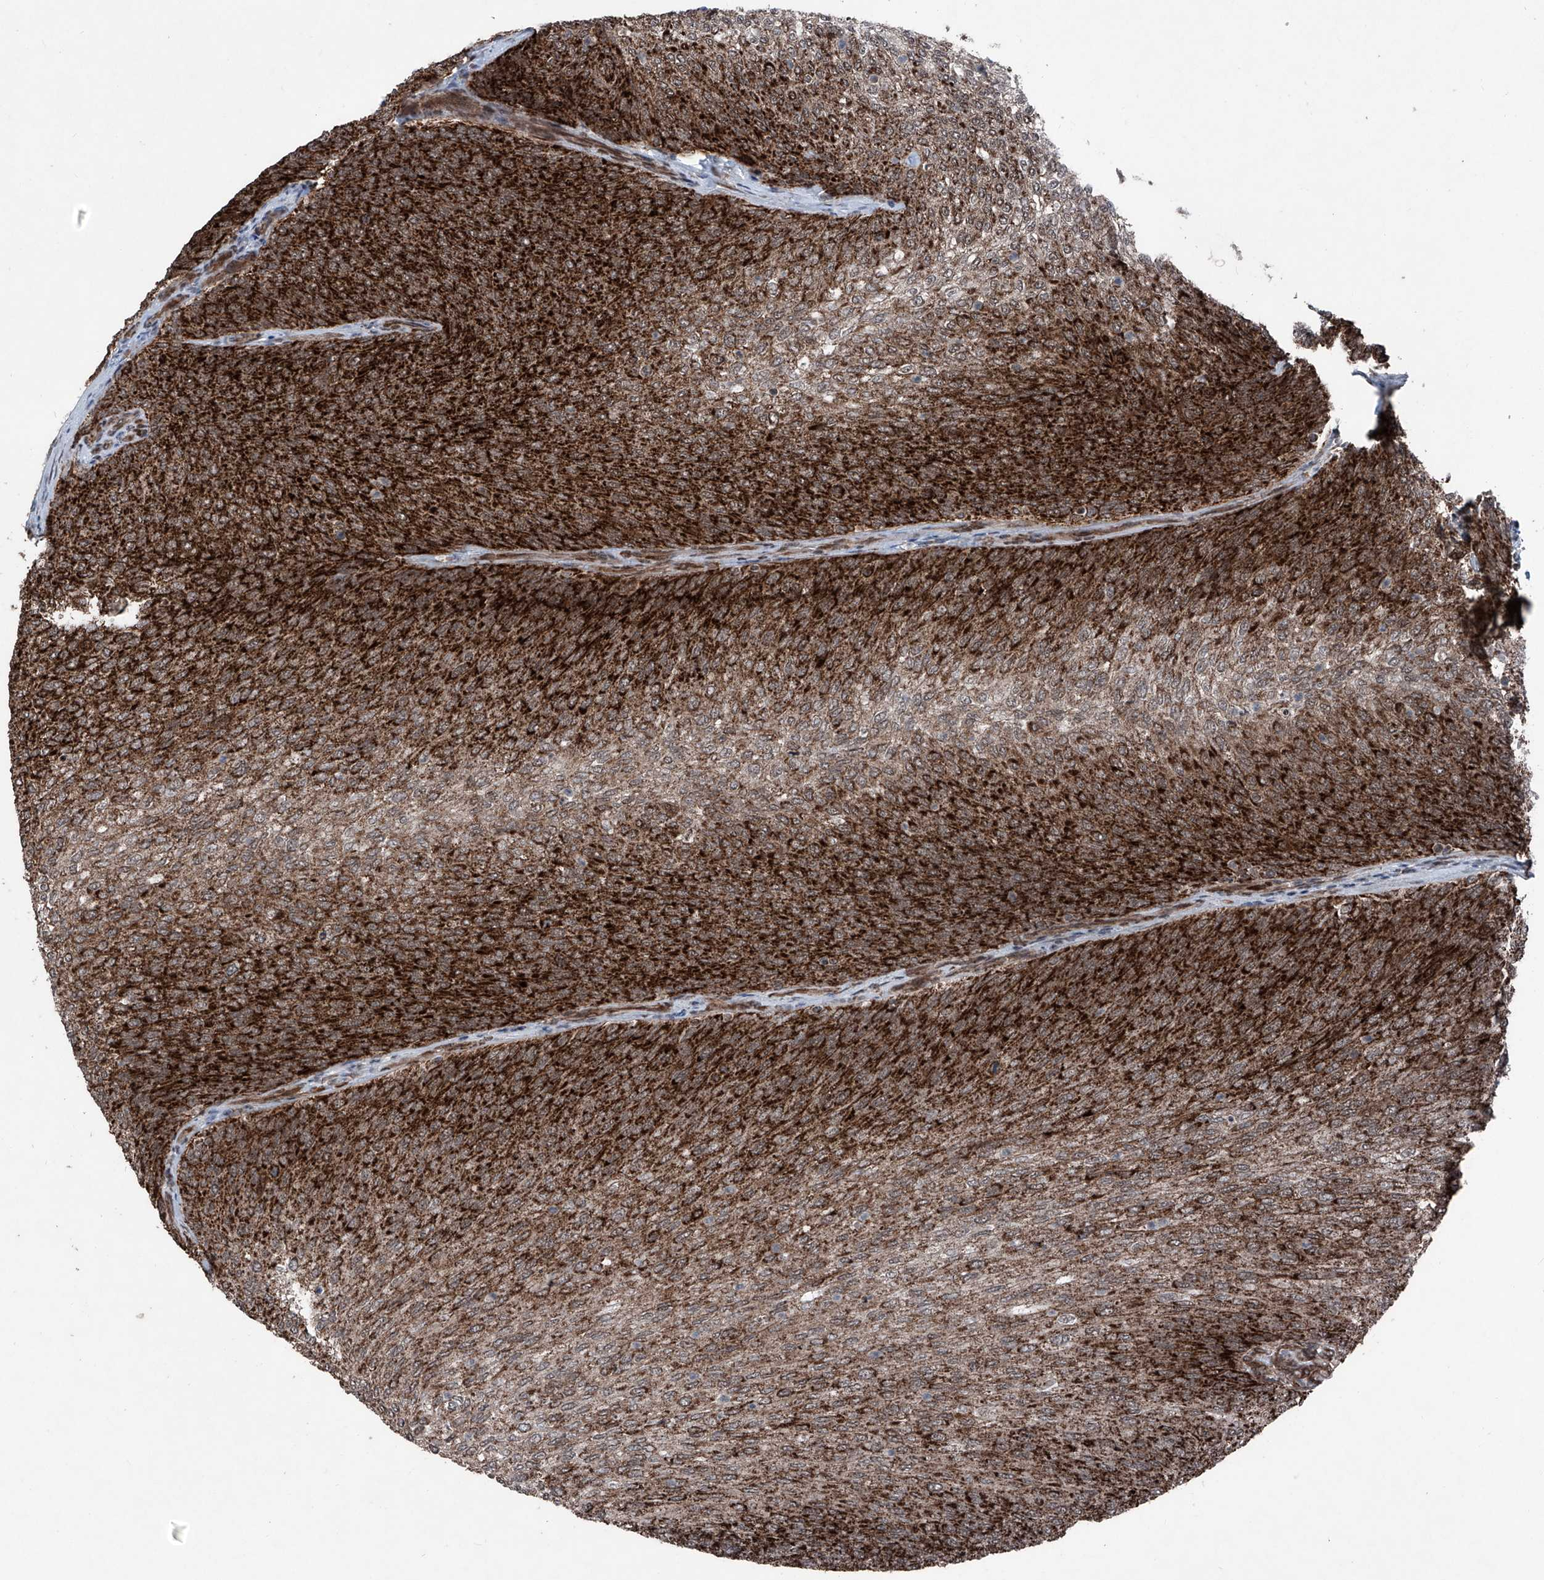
{"staining": {"intensity": "strong", "quantity": ">75%", "location": "cytoplasmic/membranous"}, "tissue": "urothelial cancer", "cell_type": "Tumor cells", "image_type": "cancer", "snomed": [{"axis": "morphology", "description": "Urothelial carcinoma, Low grade"}, {"axis": "topography", "description": "Urinary bladder"}], "caption": "Urothelial cancer stained with DAB immunohistochemistry (IHC) shows high levels of strong cytoplasmic/membranous staining in about >75% of tumor cells.", "gene": "COA7", "patient": {"sex": "female", "age": 79}}